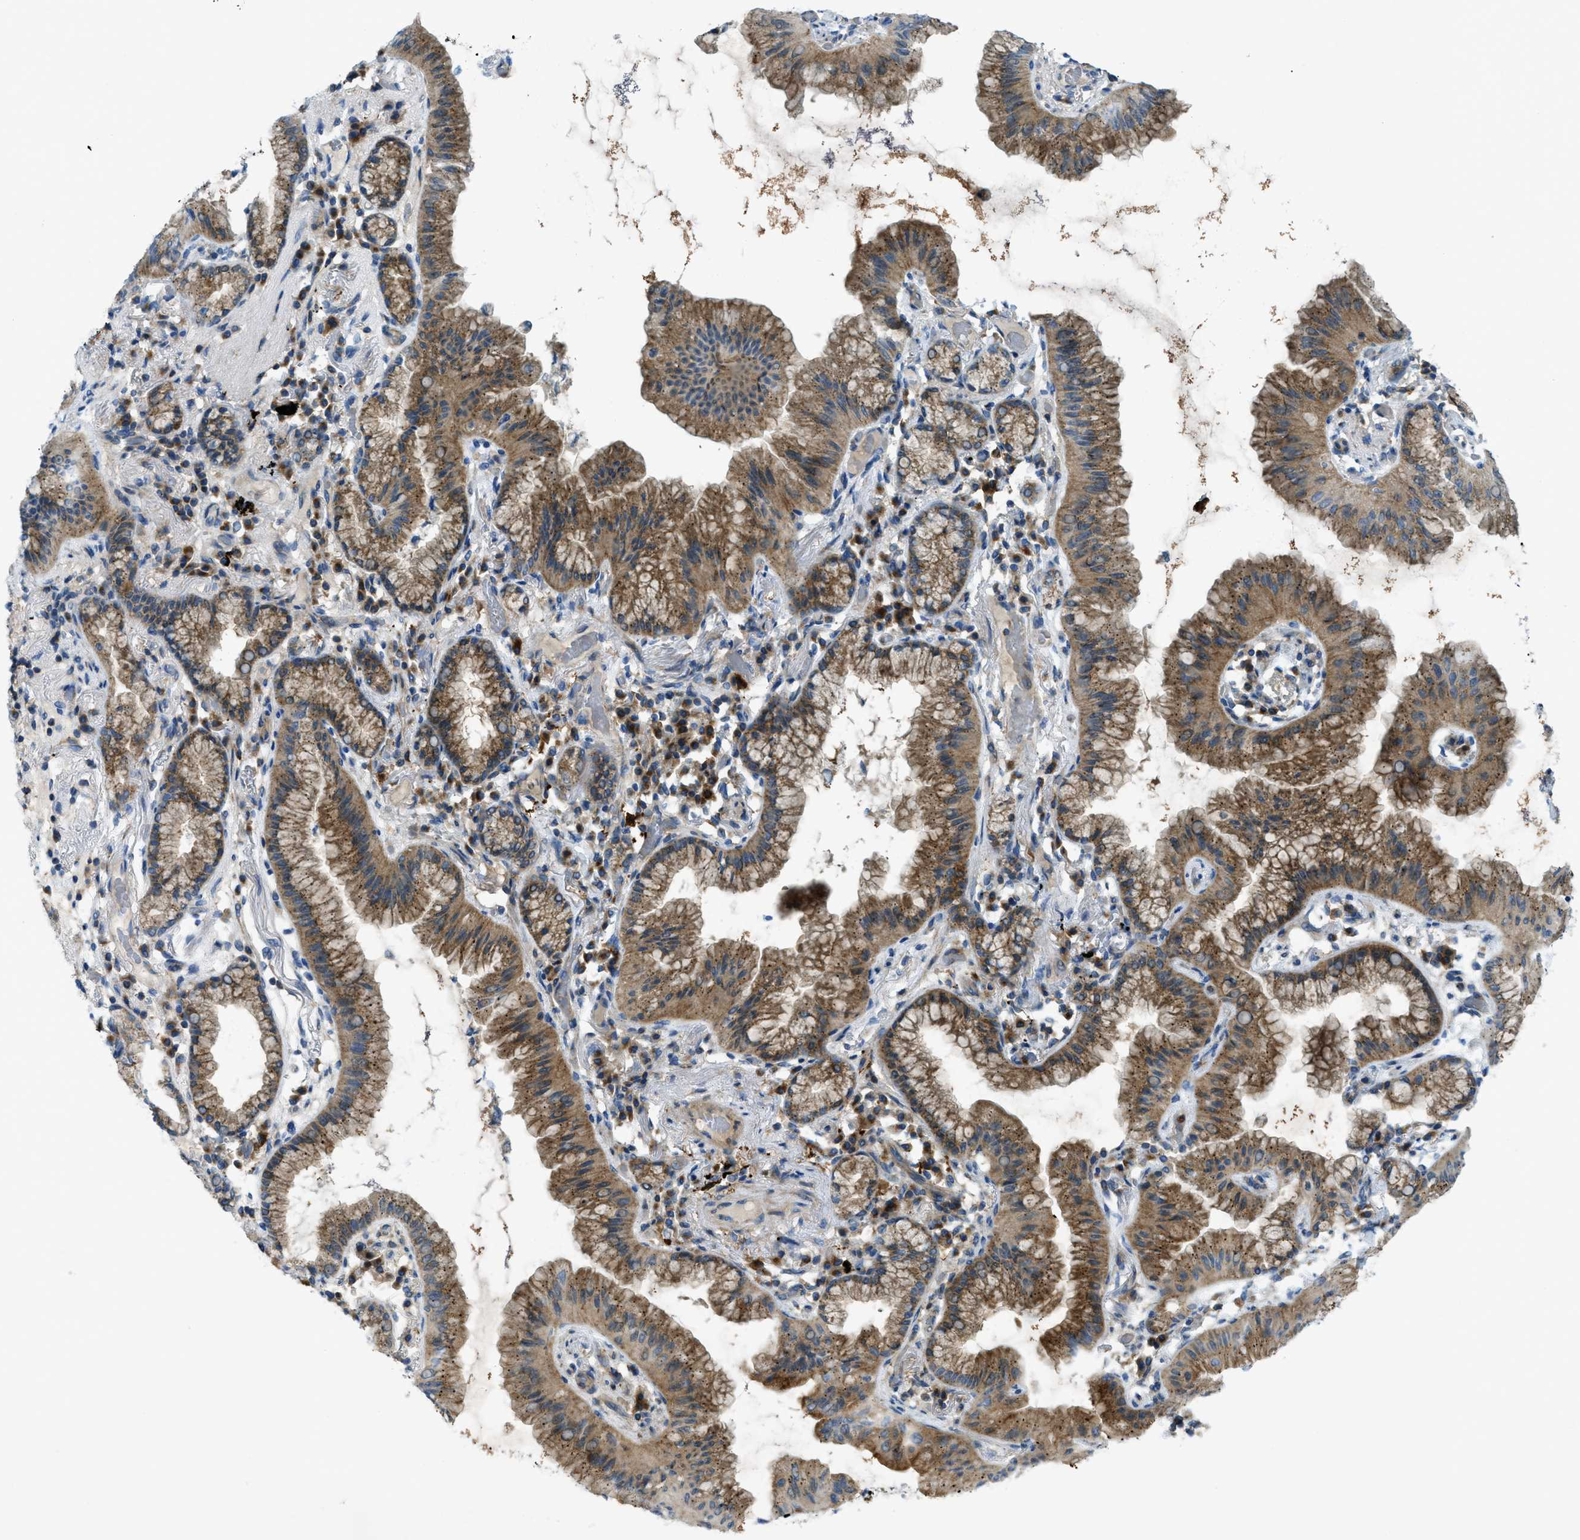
{"staining": {"intensity": "moderate", "quantity": ">75%", "location": "cytoplasmic/membranous"}, "tissue": "lung cancer", "cell_type": "Tumor cells", "image_type": "cancer", "snomed": [{"axis": "morphology", "description": "Normal tissue, NOS"}, {"axis": "morphology", "description": "Adenocarcinoma, NOS"}, {"axis": "topography", "description": "Bronchus"}, {"axis": "topography", "description": "Lung"}], "caption": "The immunohistochemical stain highlights moderate cytoplasmic/membranous expression in tumor cells of adenocarcinoma (lung) tissue.", "gene": "RFFL", "patient": {"sex": "female", "age": 70}}